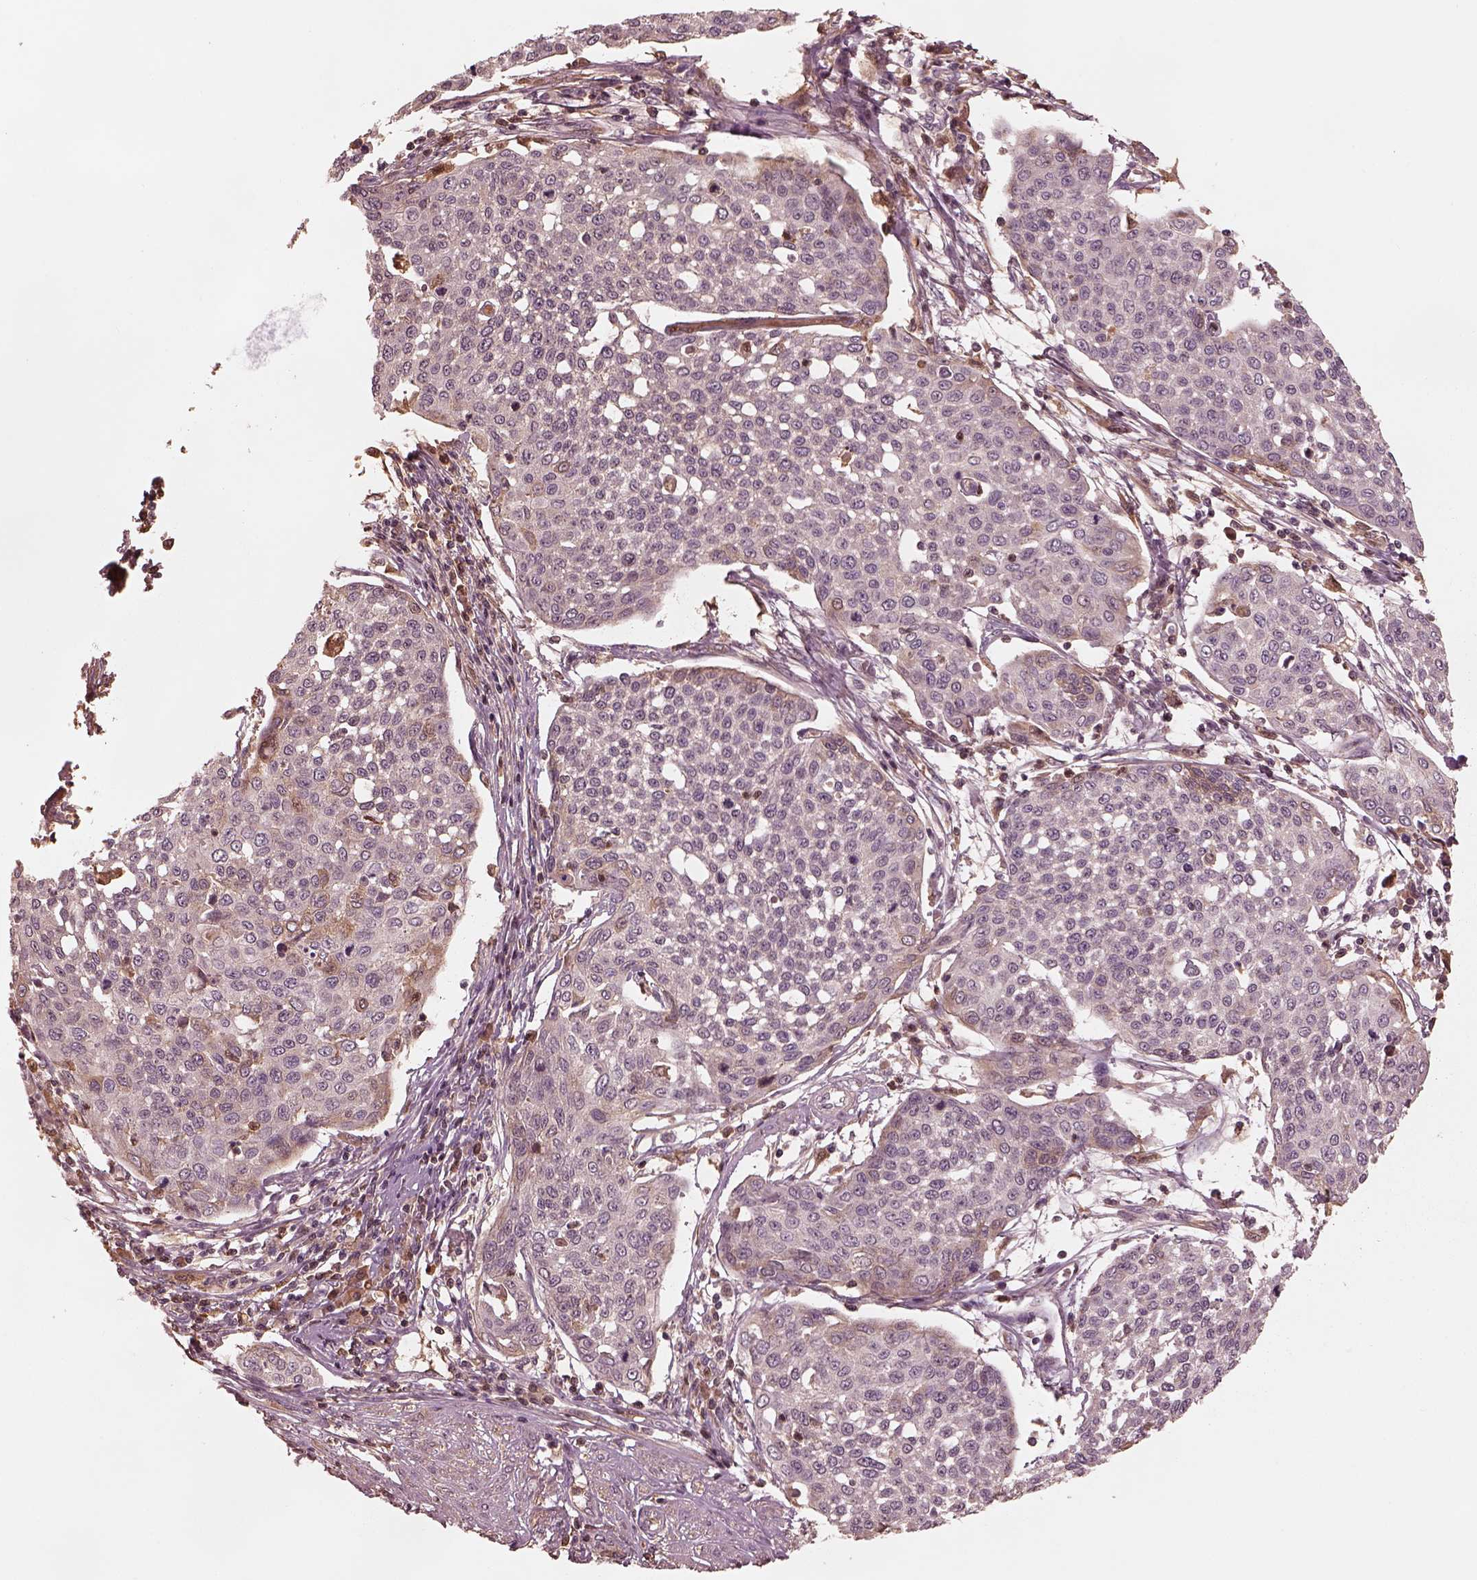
{"staining": {"intensity": "weak", "quantity": "<25%", "location": "cytoplasmic/membranous"}, "tissue": "cervical cancer", "cell_type": "Tumor cells", "image_type": "cancer", "snomed": [{"axis": "morphology", "description": "Squamous cell carcinoma, NOS"}, {"axis": "topography", "description": "Cervix"}], "caption": "This is a photomicrograph of IHC staining of cervical cancer (squamous cell carcinoma), which shows no positivity in tumor cells.", "gene": "TF", "patient": {"sex": "female", "age": 34}}